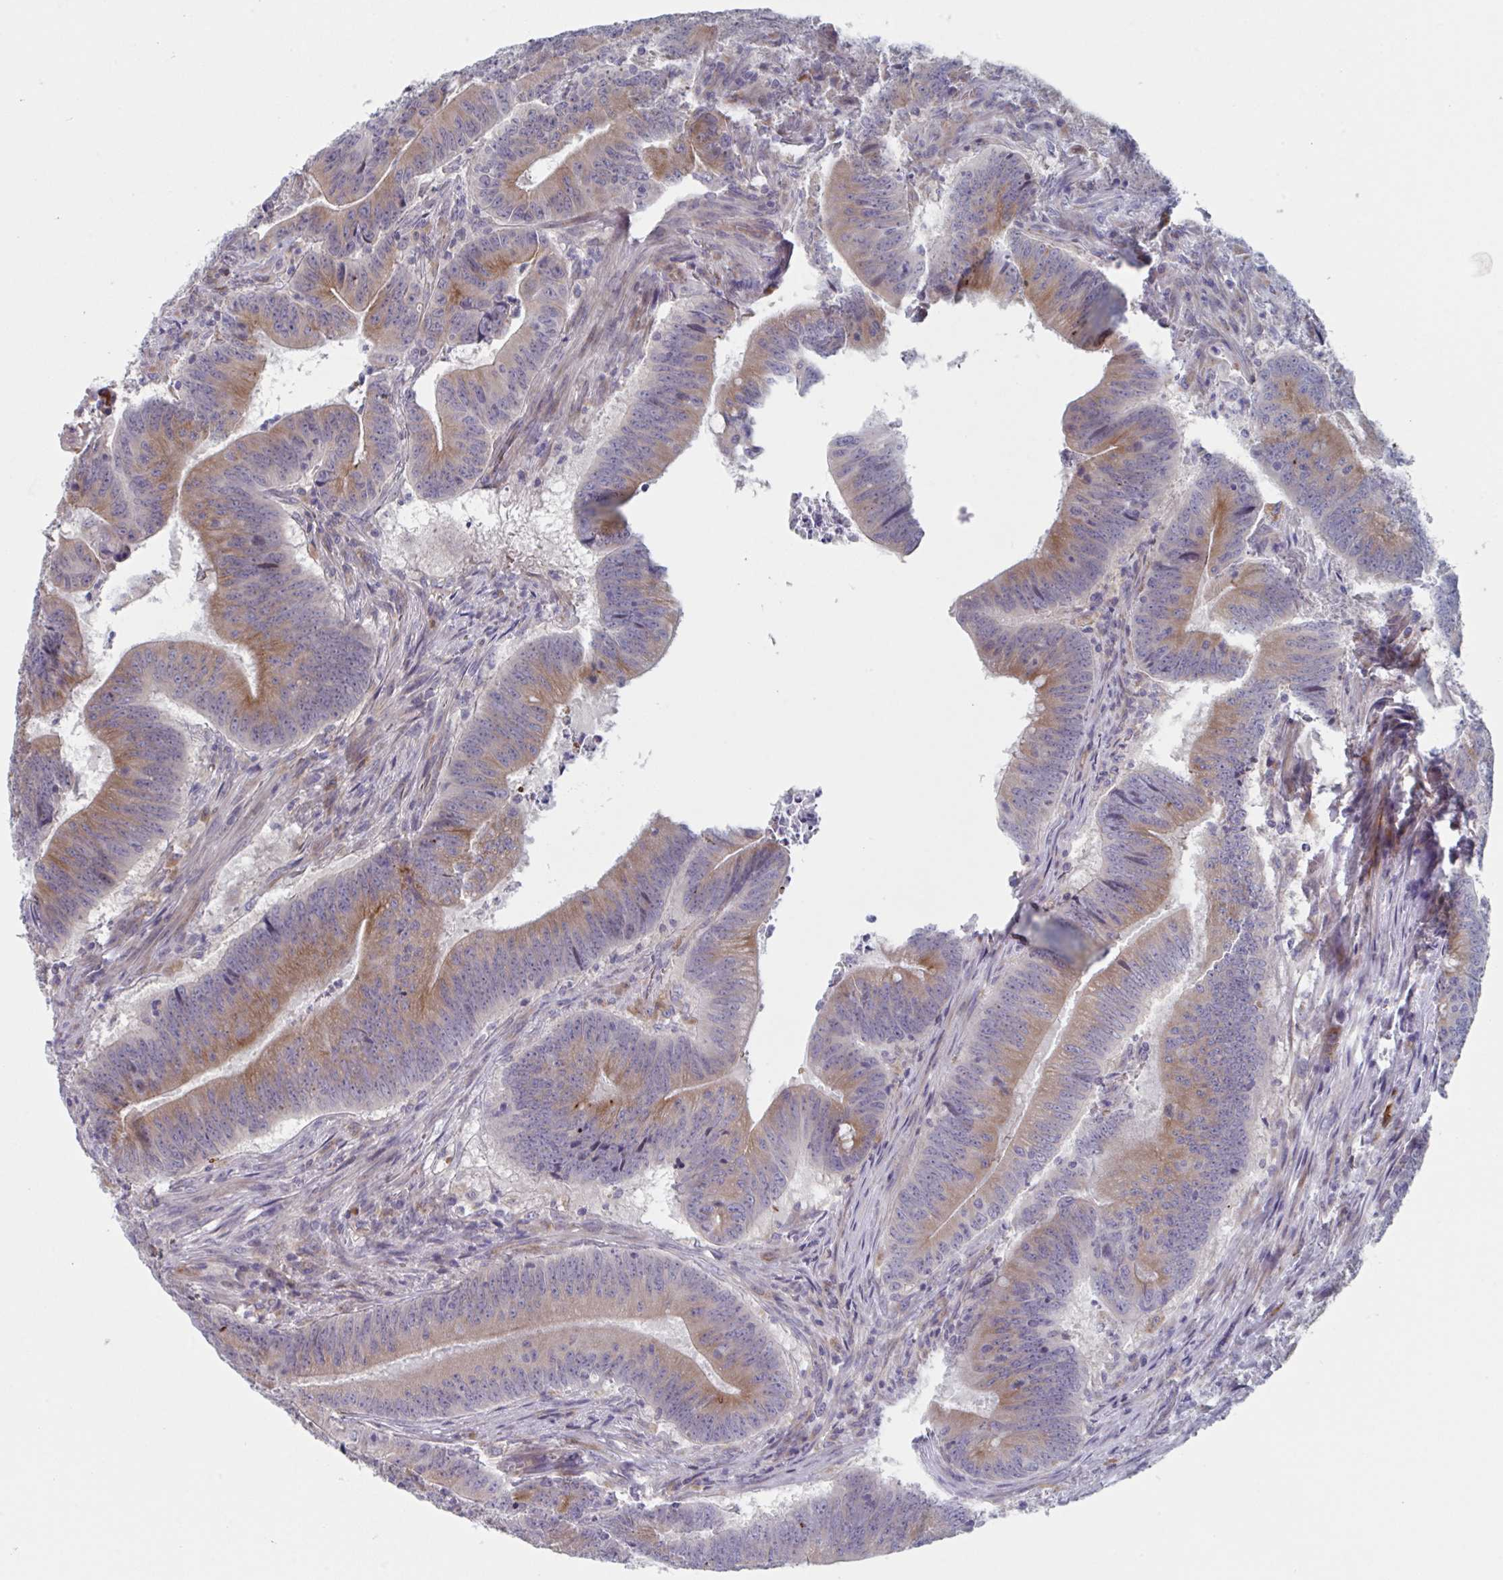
{"staining": {"intensity": "moderate", "quantity": ">75%", "location": "cytoplasmic/membranous"}, "tissue": "colorectal cancer", "cell_type": "Tumor cells", "image_type": "cancer", "snomed": [{"axis": "morphology", "description": "Adenocarcinoma, NOS"}, {"axis": "topography", "description": "Colon"}], "caption": "Protein analysis of colorectal cancer (adenocarcinoma) tissue exhibits moderate cytoplasmic/membranous expression in about >75% of tumor cells. The staining is performed using DAB brown chromogen to label protein expression. The nuclei are counter-stained blue using hematoxylin.", "gene": "TNFSF10", "patient": {"sex": "female", "age": 87}}